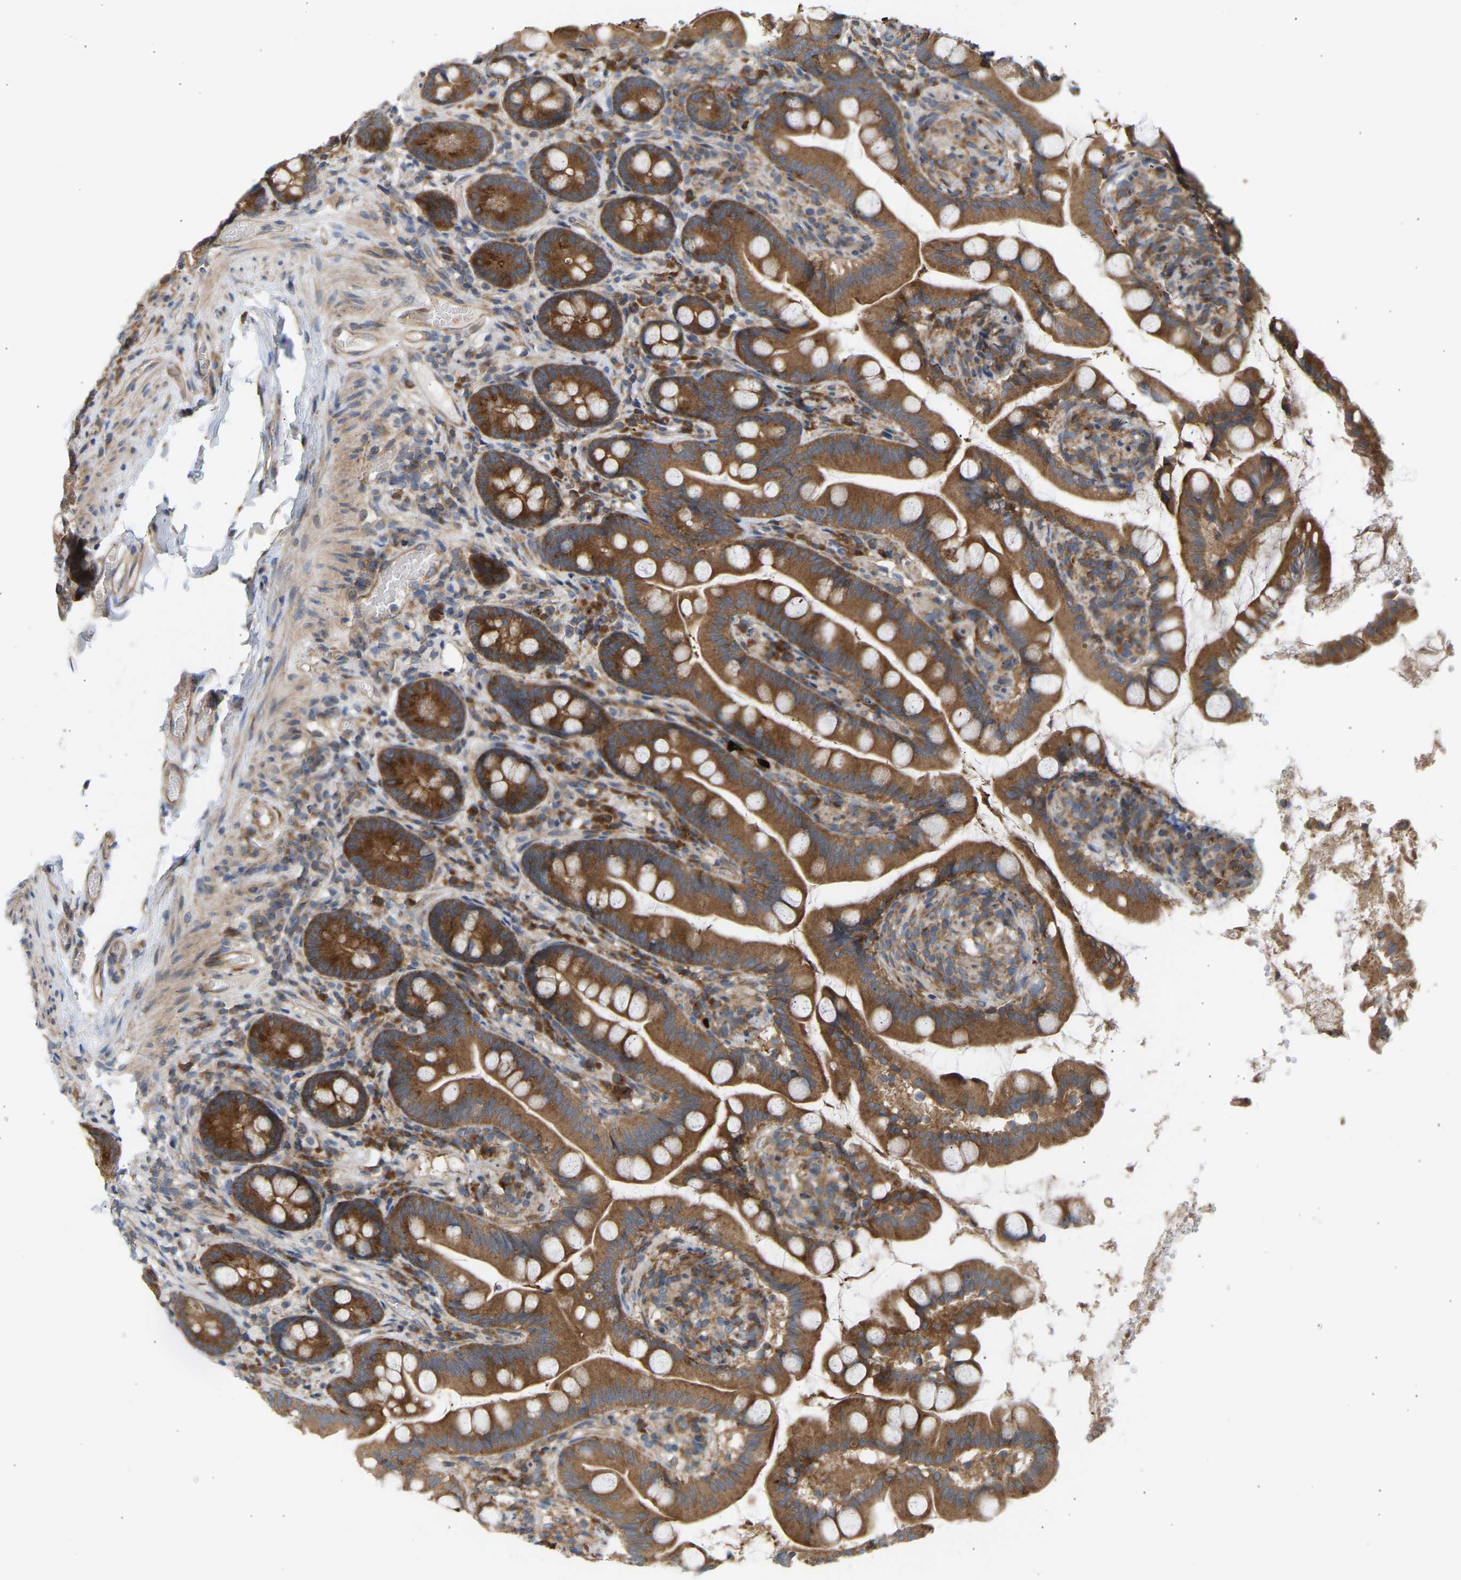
{"staining": {"intensity": "strong", "quantity": ">75%", "location": "cytoplasmic/membranous"}, "tissue": "small intestine", "cell_type": "Glandular cells", "image_type": "normal", "snomed": [{"axis": "morphology", "description": "Normal tissue, NOS"}, {"axis": "topography", "description": "Small intestine"}], "caption": "Immunohistochemistry of unremarkable small intestine displays high levels of strong cytoplasmic/membranous staining in approximately >75% of glandular cells. (Stains: DAB (3,3'-diaminobenzidine) in brown, nuclei in blue, Microscopy: brightfield microscopy at high magnification).", "gene": "GCN1", "patient": {"sex": "female", "age": 56}}